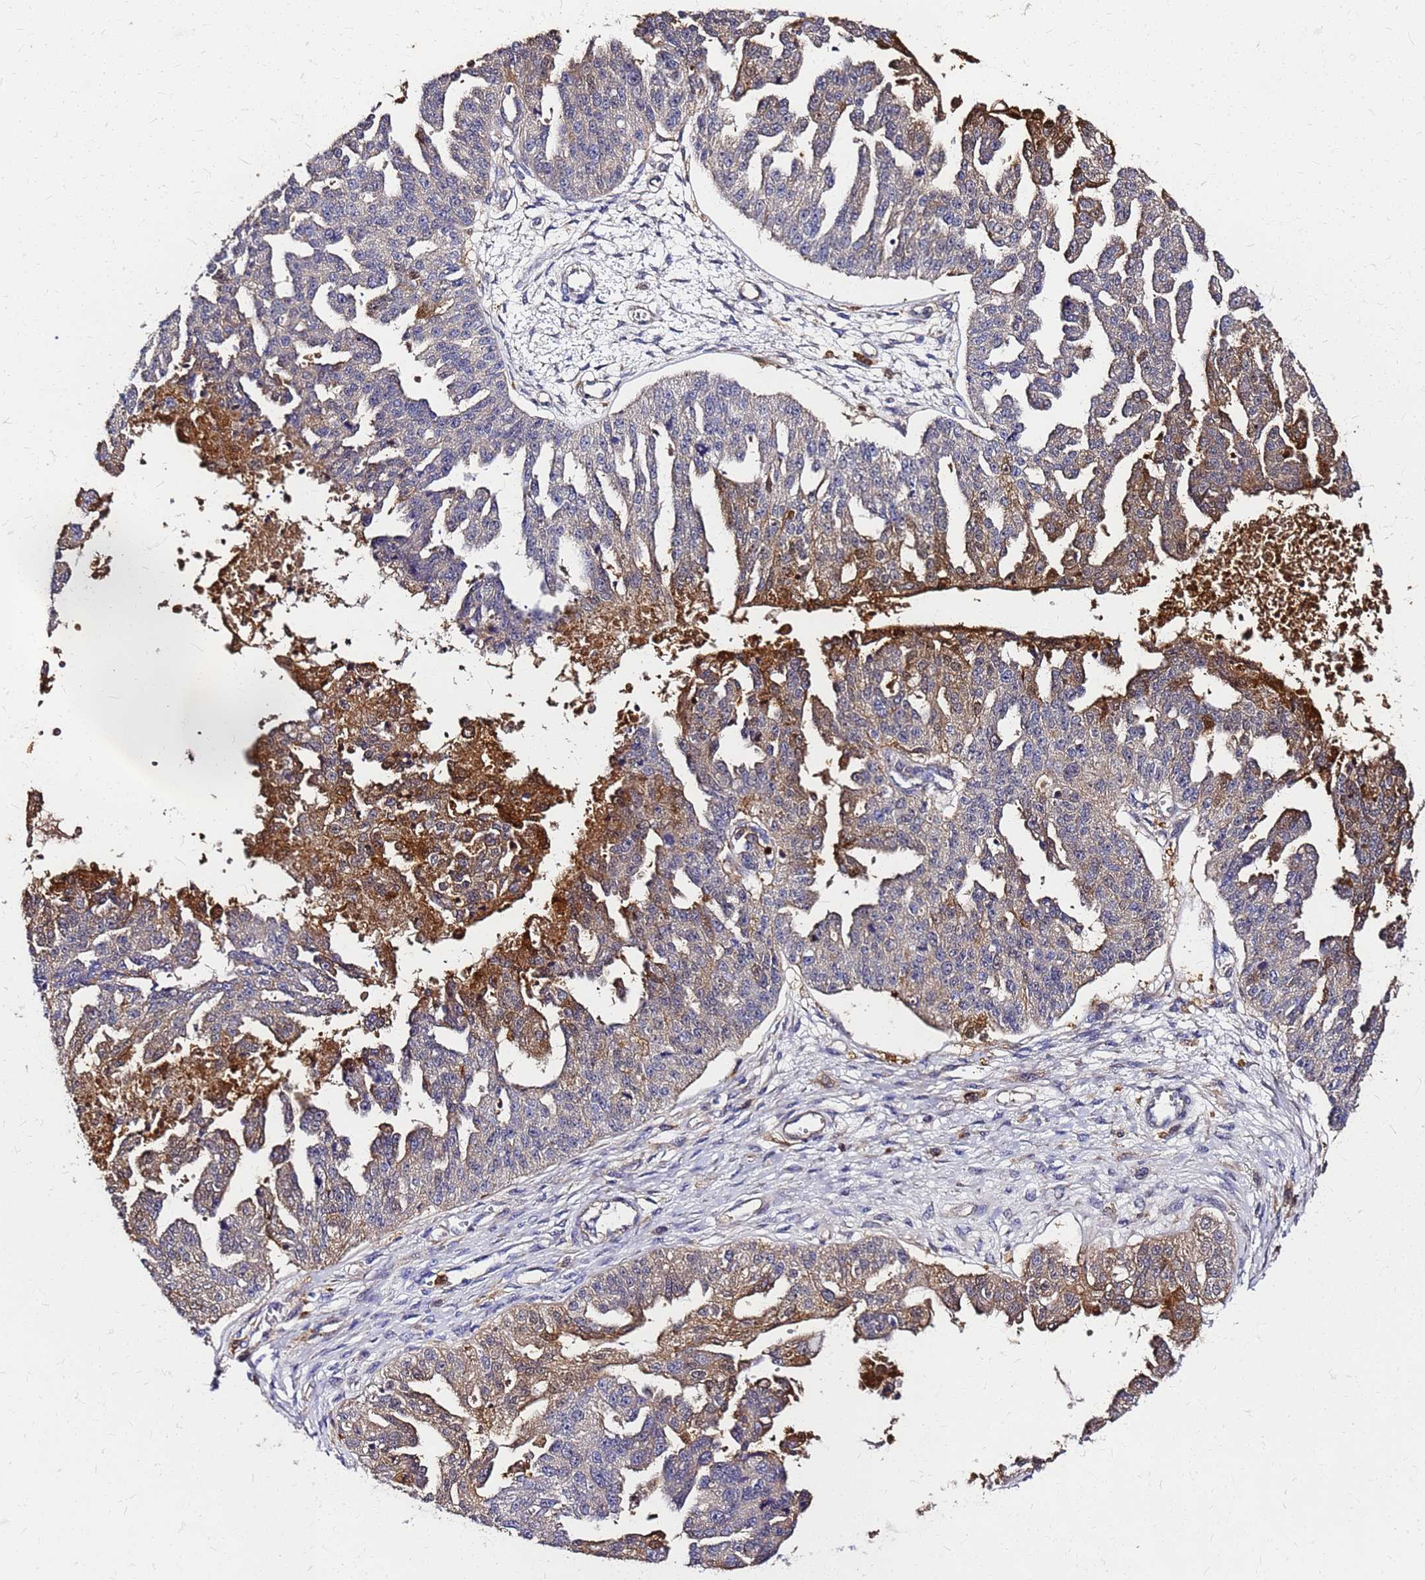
{"staining": {"intensity": "strong", "quantity": "<25%", "location": "cytoplasmic/membranous,nuclear"}, "tissue": "ovarian cancer", "cell_type": "Tumor cells", "image_type": "cancer", "snomed": [{"axis": "morphology", "description": "Cystadenocarcinoma, serous, NOS"}, {"axis": "topography", "description": "Ovary"}], "caption": "DAB immunohistochemical staining of serous cystadenocarcinoma (ovarian) reveals strong cytoplasmic/membranous and nuclear protein expression in approximately <25% of tumor cells. (DAB IHC with brightfield microscopy, high magnification).", "gene": "S100A11", "patient": {"sex": "female", "age": 58}}